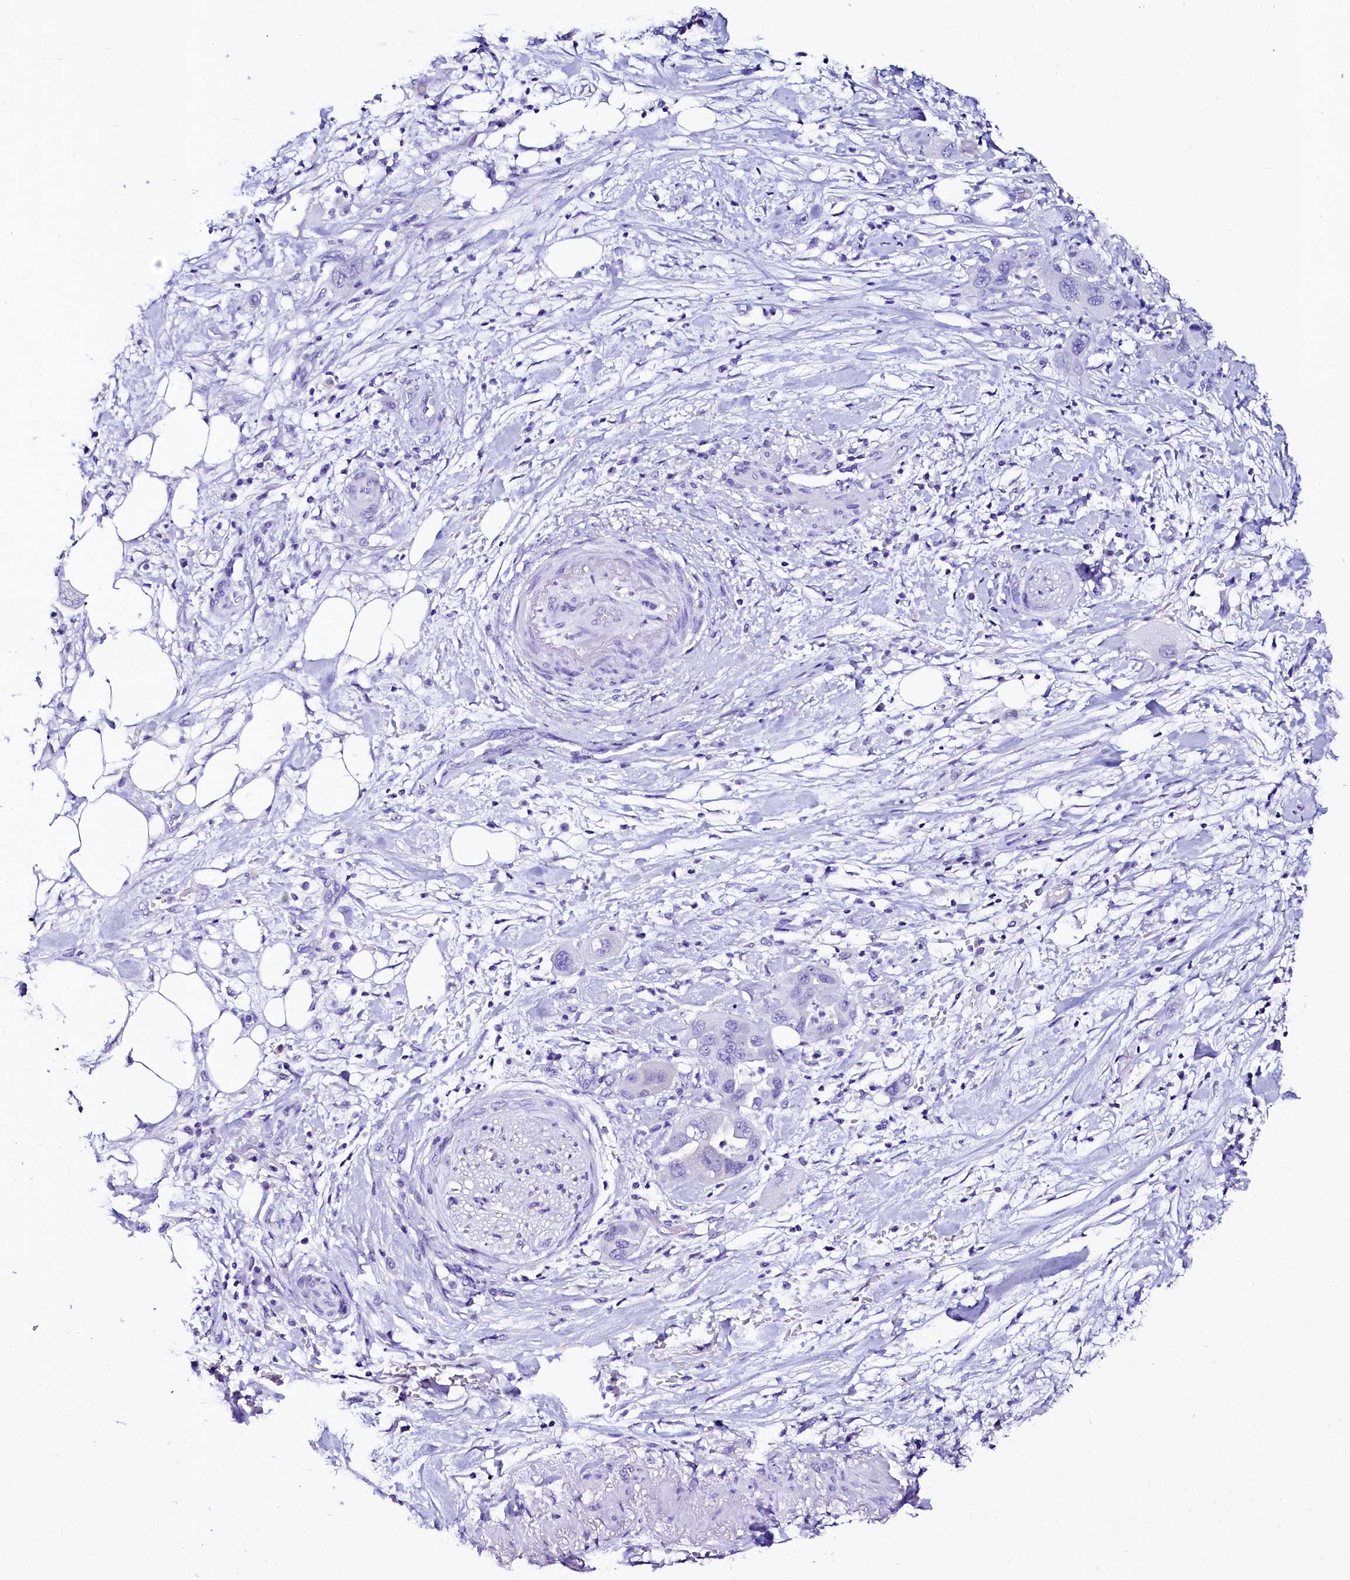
{"staining": {"intensity": "negative", "quantity": "none", "location": "none"}, "tissue": "pancreatic cancer", "cell_type": "Tumor cells", "image_type": "cancer", "snomed": [{"axis": "morphology", "description": "Adenocarcinoma, NOS"}, {"axis": "topography", "description": "Pancreas"}], "caption": "A histopathology image of pancreatic cancer (adenocarcinoma) stained for a protein shows no brown staining in tumor cells.", "gene": "SORD", "patient": {"sex": "female", "age": 71}}